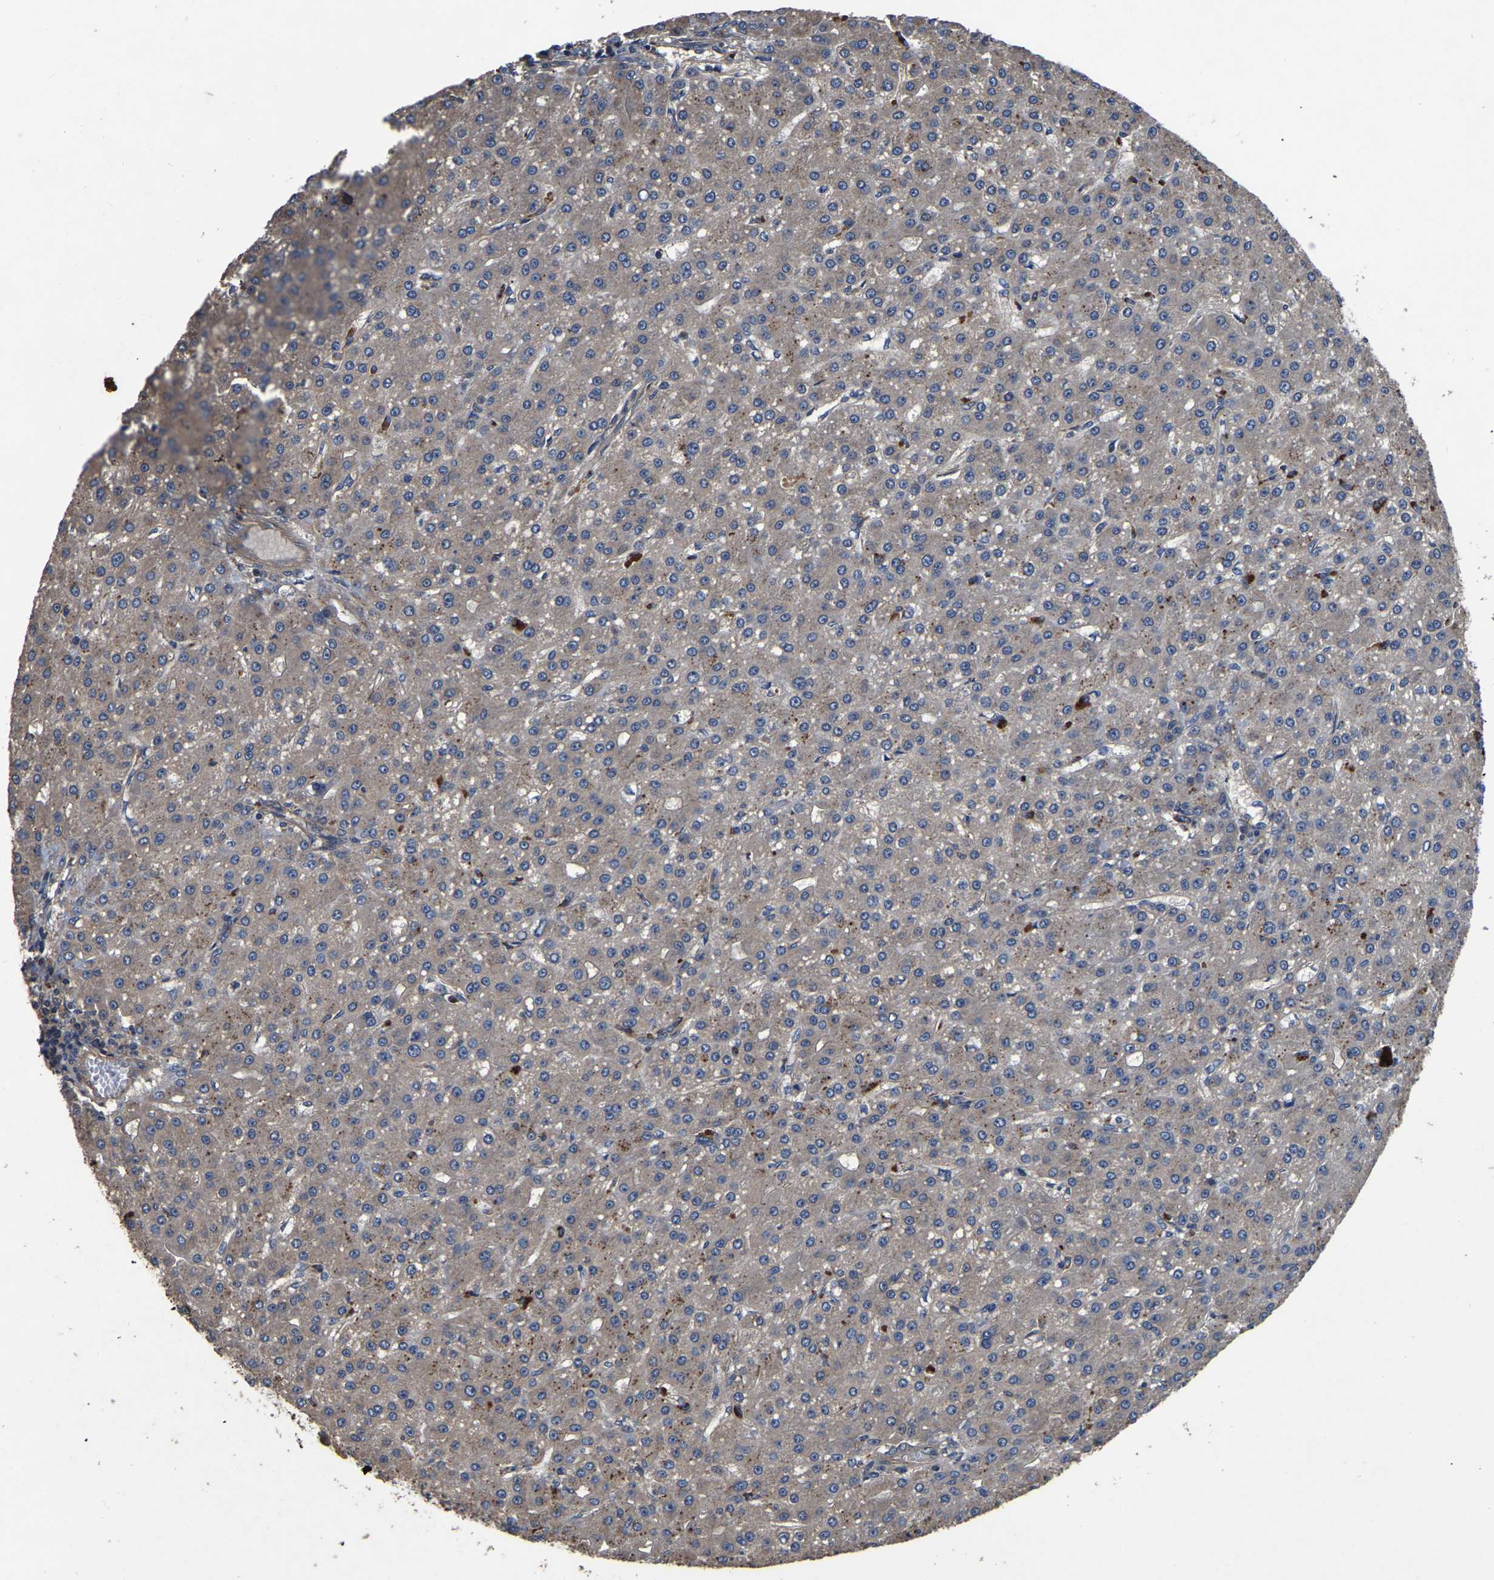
{"staining": {"intensity": "weak", "quantity": ">75%", "location": "cytoplasmic/membranous"}, "tissue": "liver cancer", "cell_type": "Tumor cells", "image_type": "cancer", "snomed": [{"axis": "morphology", "description": "Carcinoma, Hepatocellular, NOS"}, {"axis": "topography", "description": "Liver"}], "caption": "About >75% of tumor cells in human liver cancer (hepatocellular carcinoma) exhibit weak cytoplasmic/membranous protein positivity as visualized by brown immunohistochemical staining.", "gene": "CRYZL1", "patient": {"sex": "male", "age": 67}}